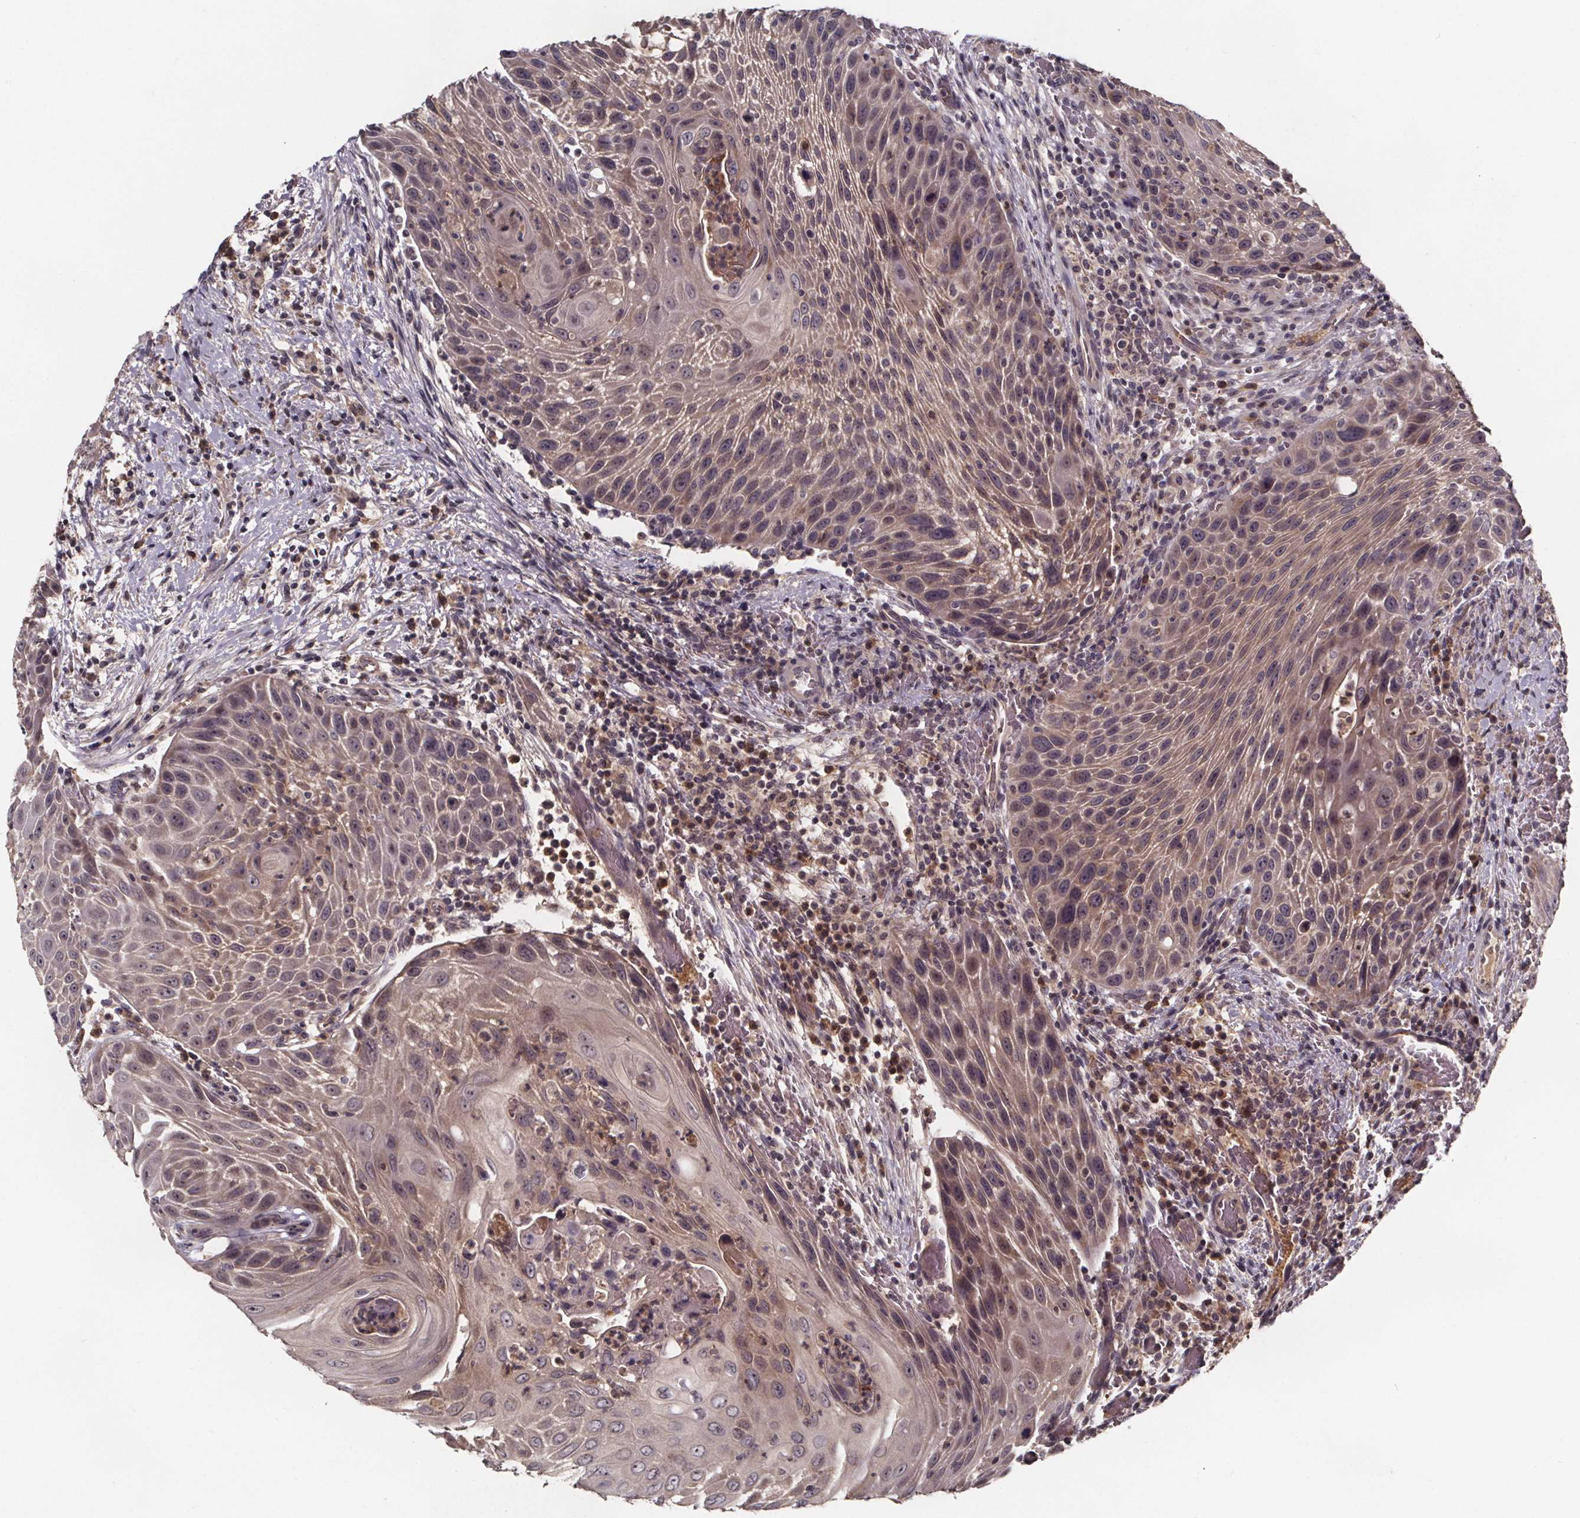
{"staining": {"intensity": "weak", "quantity": ">75%", "location": "cytoplasmic/membranous,nuclear"}, "tissue": "head and neck cancer", "cell_type": "Tumor cells", "image_type": "cancer", "snomed": [{"axis": "morphology", "description": "Squamous cell carcinoma, NOS"}, {"axis": "topography", "description": "Head-Neck"}], "caption": "Immunohistochemical staining of human head and neck squamous cell carcinoma displays low levels of weak cytoplasmic/membranous and nuclear protein staining in about >75% of tumor cells.", "gene": "SMIM1", "patient": {"sex": "male", "age": 69}}